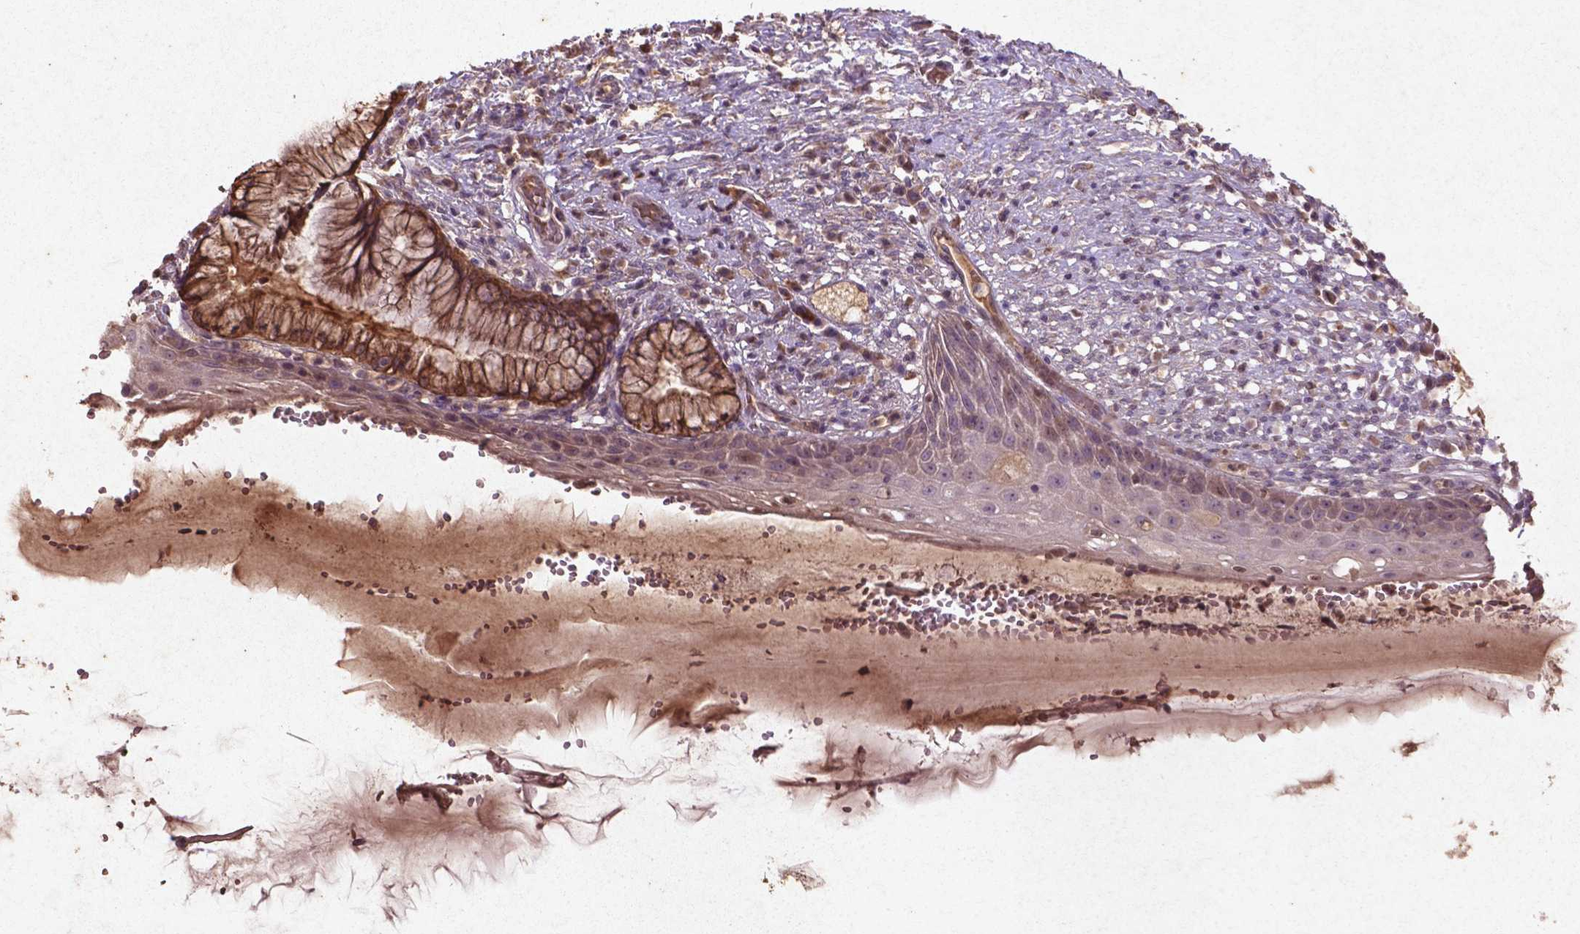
{"staining": {"intensity": "moderate", "quantity": ">75%", "location": "cytoplasmic/membranous"}, "tissue": "cervix", "cell_type": "Glandular cells", "image_type": "normal", "snomed": [{"axis": "morphology", "description": "Normal tissue, NOS"}, {"axis": "topography", "description": "Cervix"}], "caption": "IHC image of unremarkable cervix stained for a protein (brown), which demonstrates medium levels of moderate cytoplasmic/membranous expression in approximately >75% of glandular cells.", "gene": "COQ2", "patient": {"sex": "female", "age": 37}}